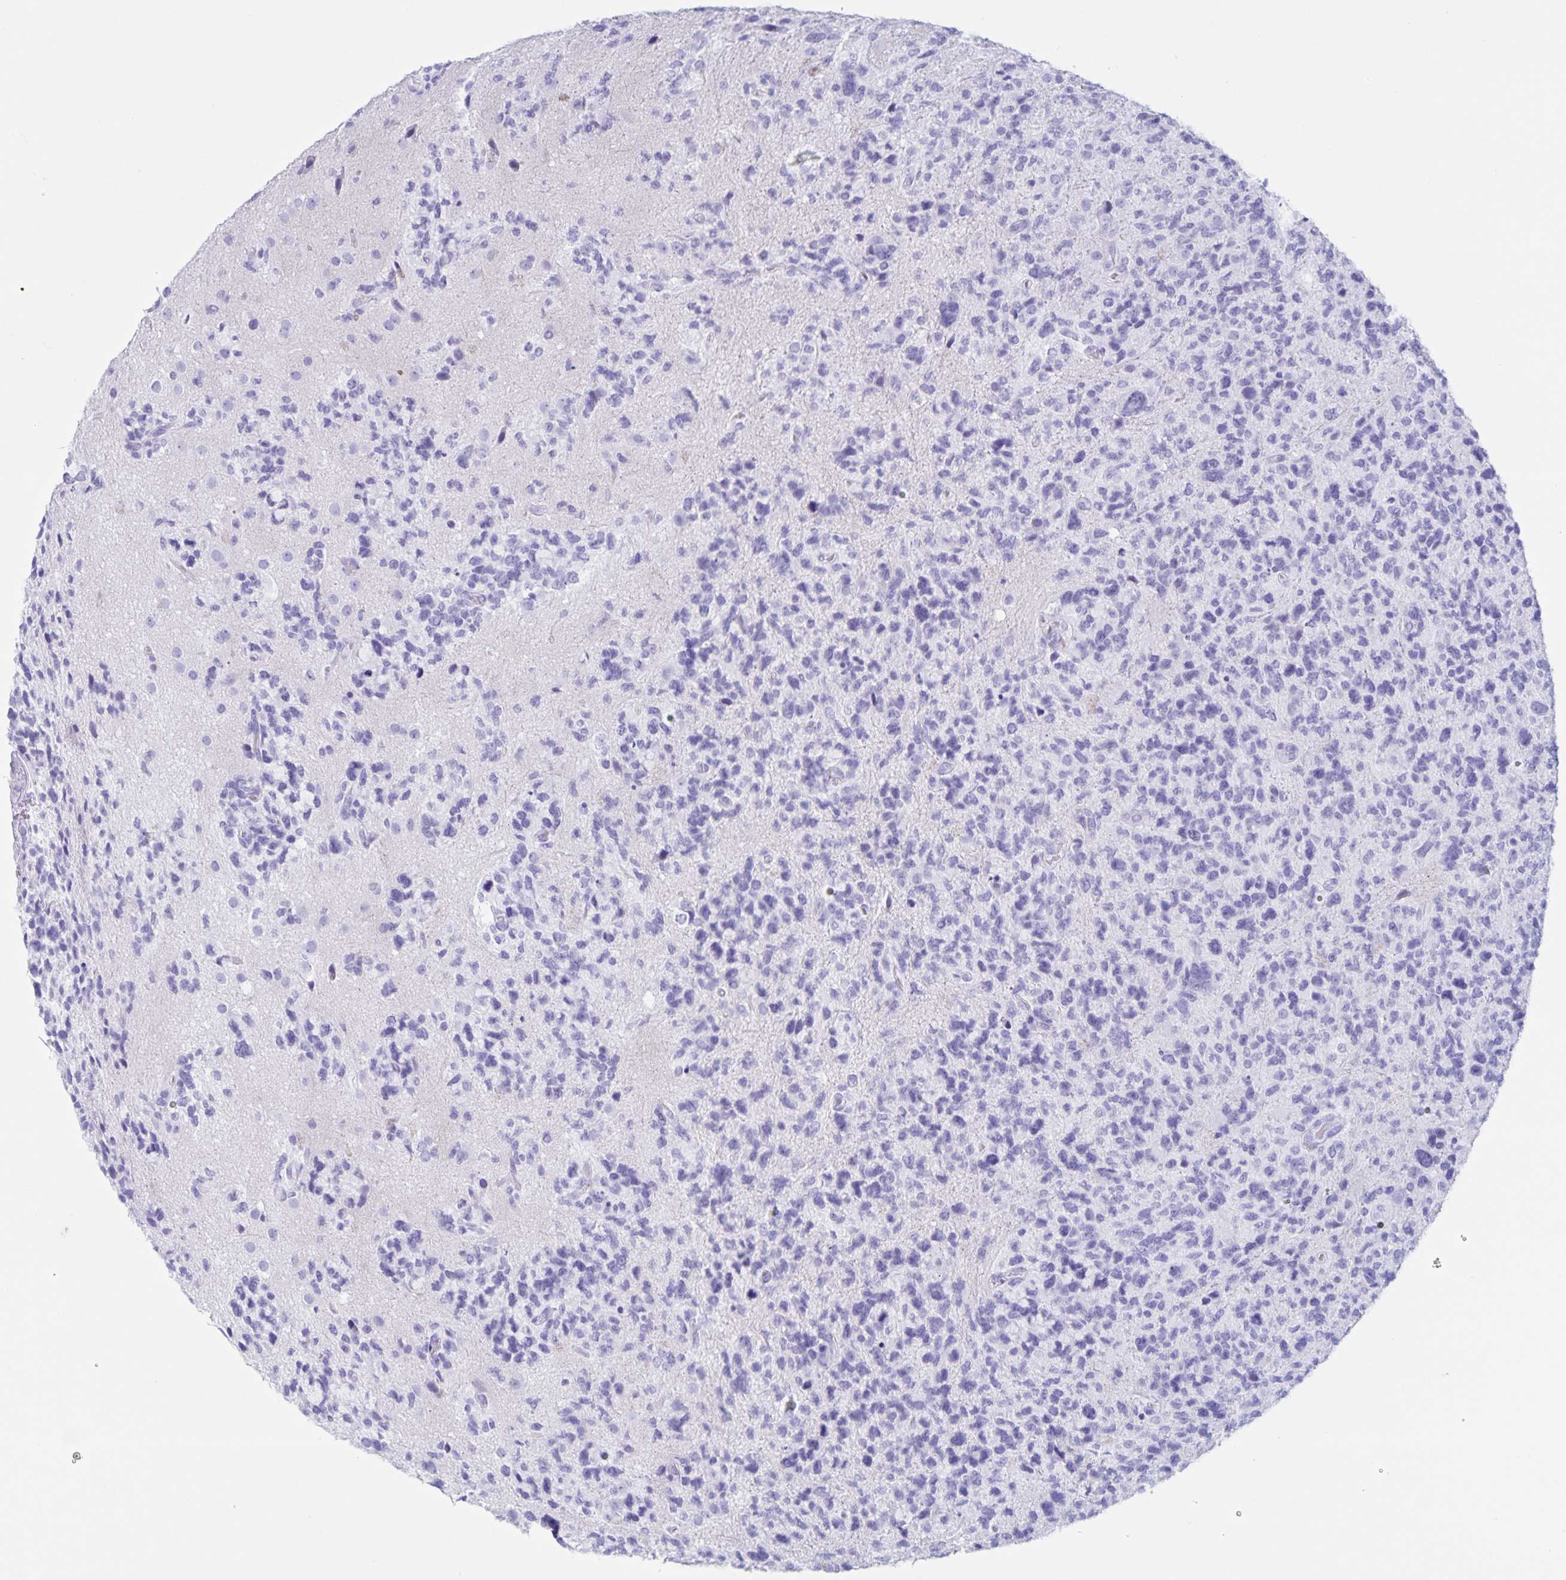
{"staining": {"intensity": "negative", "quantity": "none", "location": "none"}, "tissue": "glioma", "cell_type": "Tumor cells", "image_type": "cancer", "snomed": [{"axis": "morphology", "description": "Glioma, malignant, High grade"}, {"axis": "topography", "description": "Brain"}], "caption": "The image displays no significant staining in tumor cells of glioma. (IHC, brightfield microscopy, high magnification).", "gene": "C12orf56", "patient": {"sex": "female", "age": 71}}